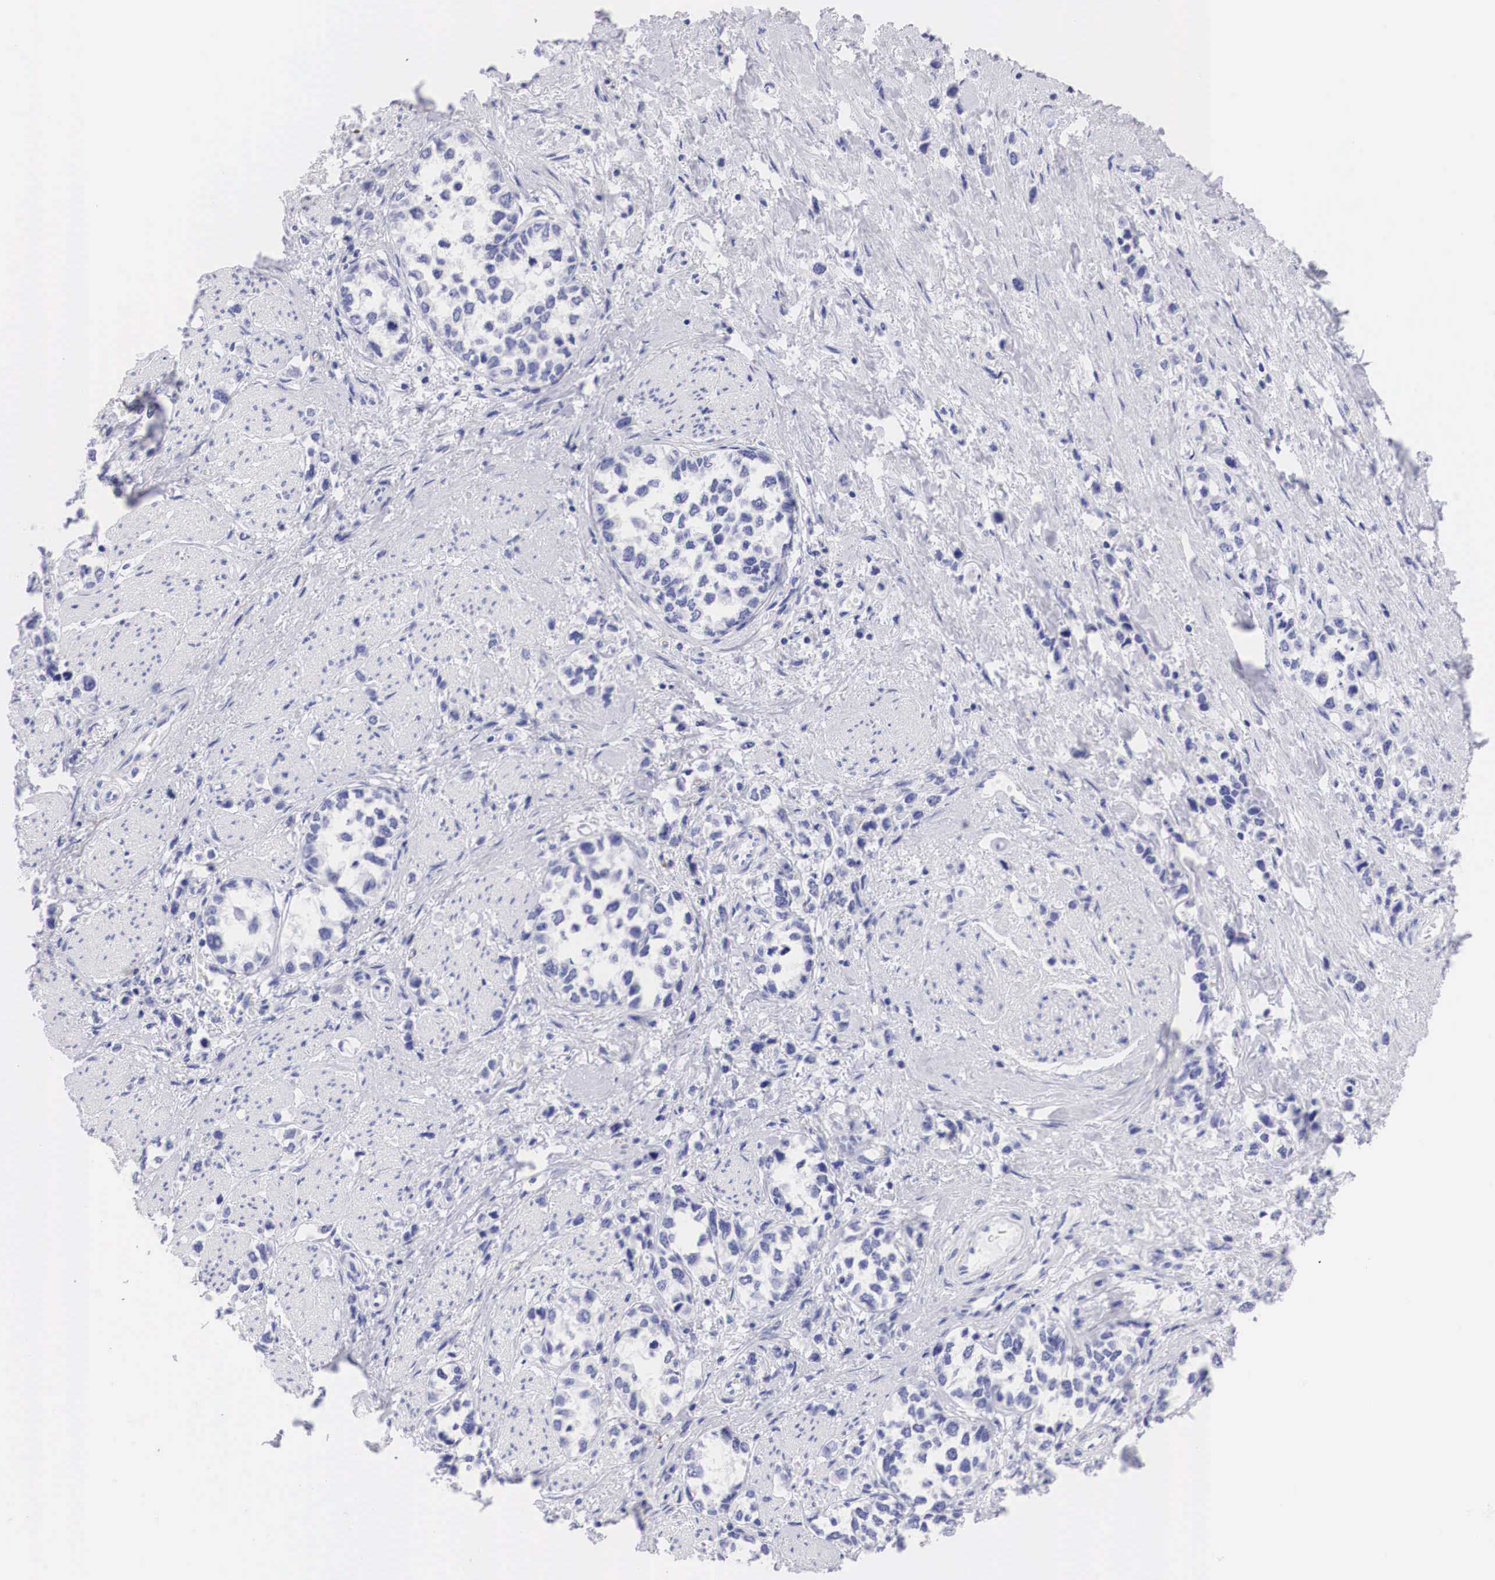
{"staining": {"intensity": "negative", "quantity": "none", "location": "none"}, "tissue": "stomach cancer", "cell_type": "Tumor cells", "image_type": "cancer", "snomed": [{"axis": "morphology", "description": "Adenocarcinoma, NOS"}, {"axis": "topography", "description": "Stomach, upper"}], "caption": "This is an IHC photomicrograph of stomach cancer. There is no expression in tumor cells.", "gene": "TYR", "patient": {"sex": "male", "age": 76}}